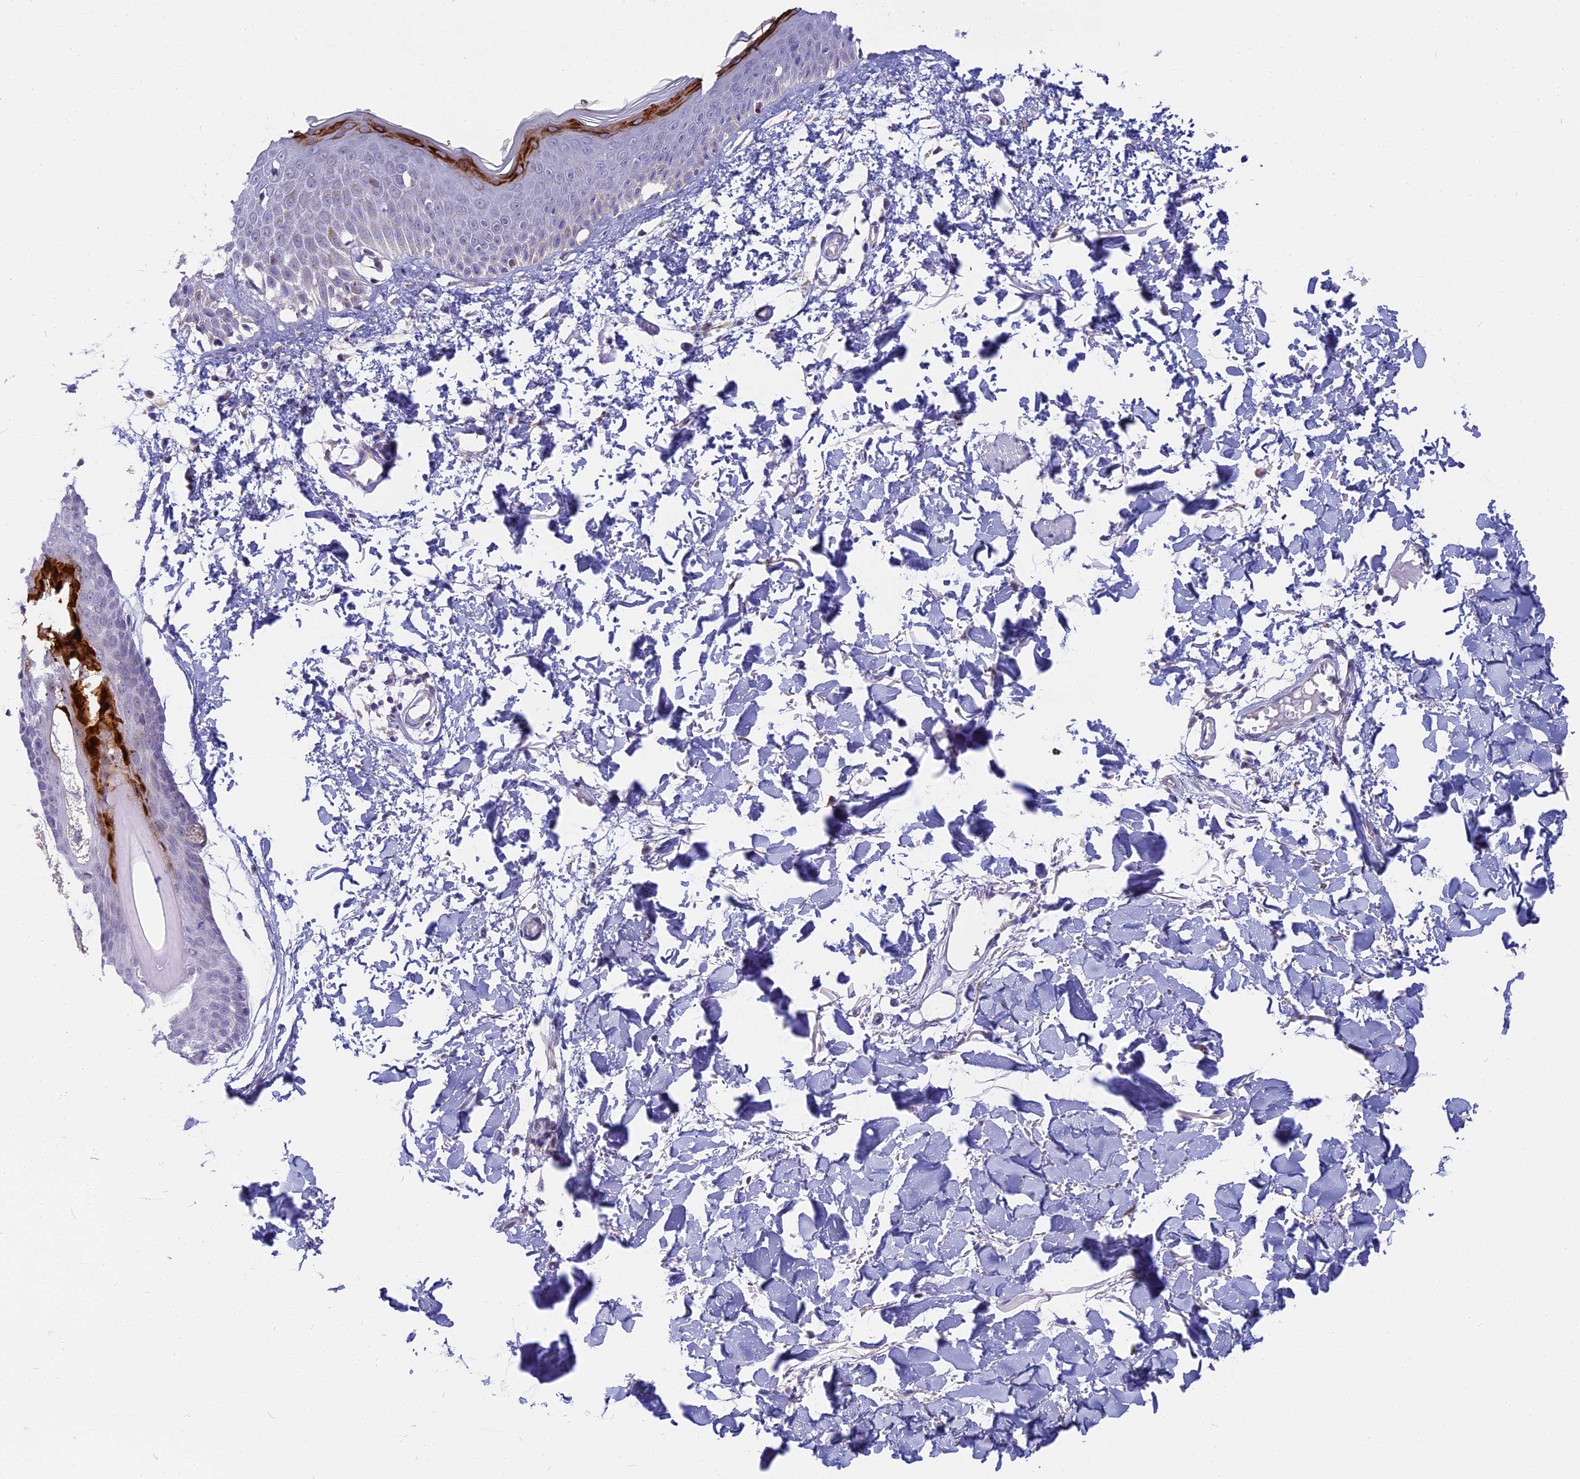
{"staining": {"intensity": "negative", "quantity": "none", "location": "none"}, "tissue": "skin", "cell_type": "Fibroblasts", "image_type": "normal", "snomed": [{"axis": "morphology", "description": "Normal tissue, NOS"}, {"axis": "topography", "description": "Skin"}], "caption": "Immunohistochemistry (IHC) of benign skin reveals no positivity in fibroblasts. Brightfield microscopy of IHC stained with DAB (brown) and hematoxylin (blue), captured at high magnification.", "gene": "DTWD1", "patient": {"sex": "male", "age": 62}}